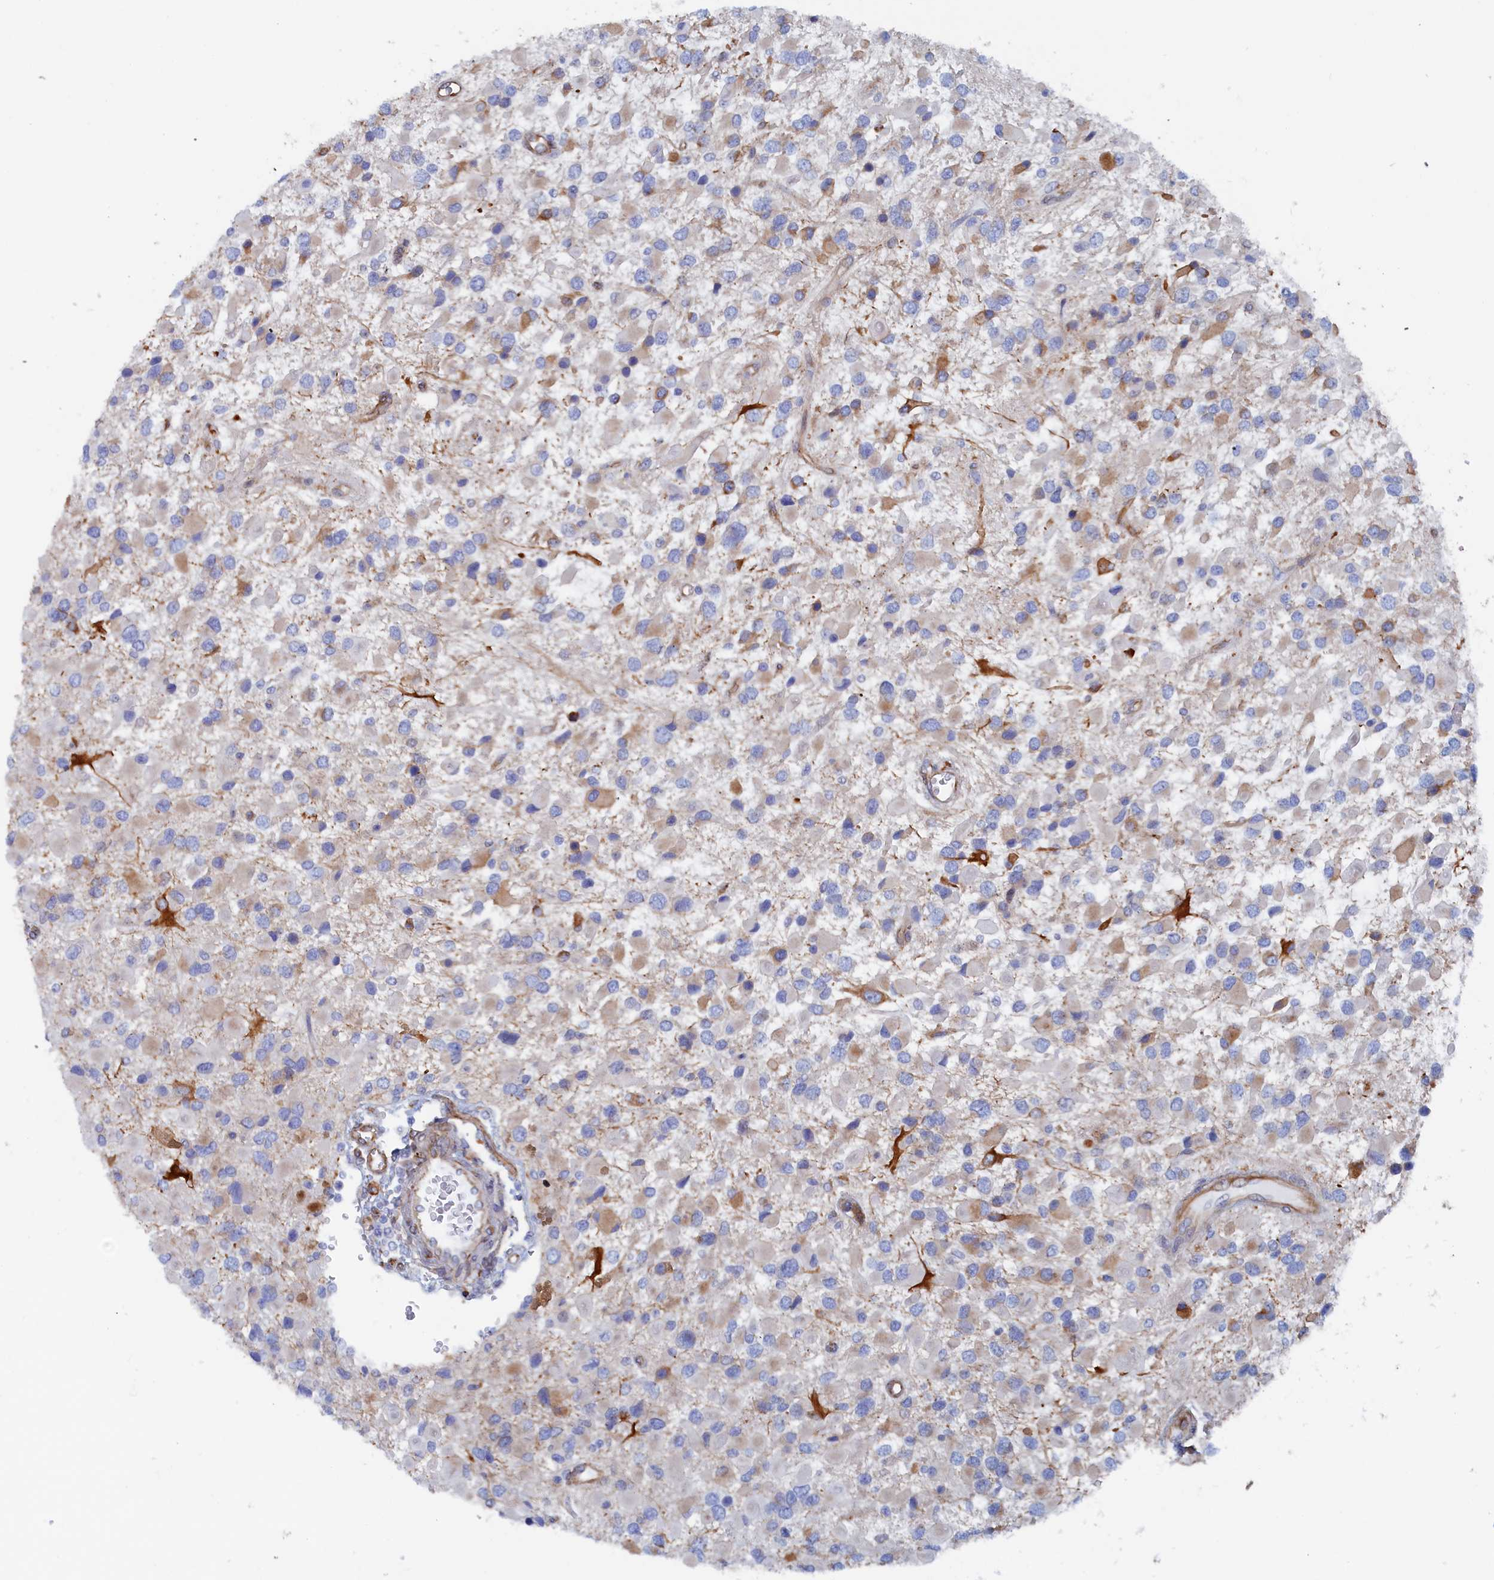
{"staining": {"intensity": "moderate", "quantity": "<25%", "location": "cytoplasmic/membranous"}, "tissue": "glioma", "cell_type": "Tumor cells", "image_type": "cancer", "snomed": [{"axis": "morphology", "description": "Glioma, malignant, High grade"}, {"axis": "topography", "description": "Brain"}], "caption": "DAB immunohistochemical staining of human glioma demonstrates moderate cytoplasmic/membranous protein staining in about <25% of tumor cells.", "gene": "COG7", "patient": {"sex": "male", "age": 53}}